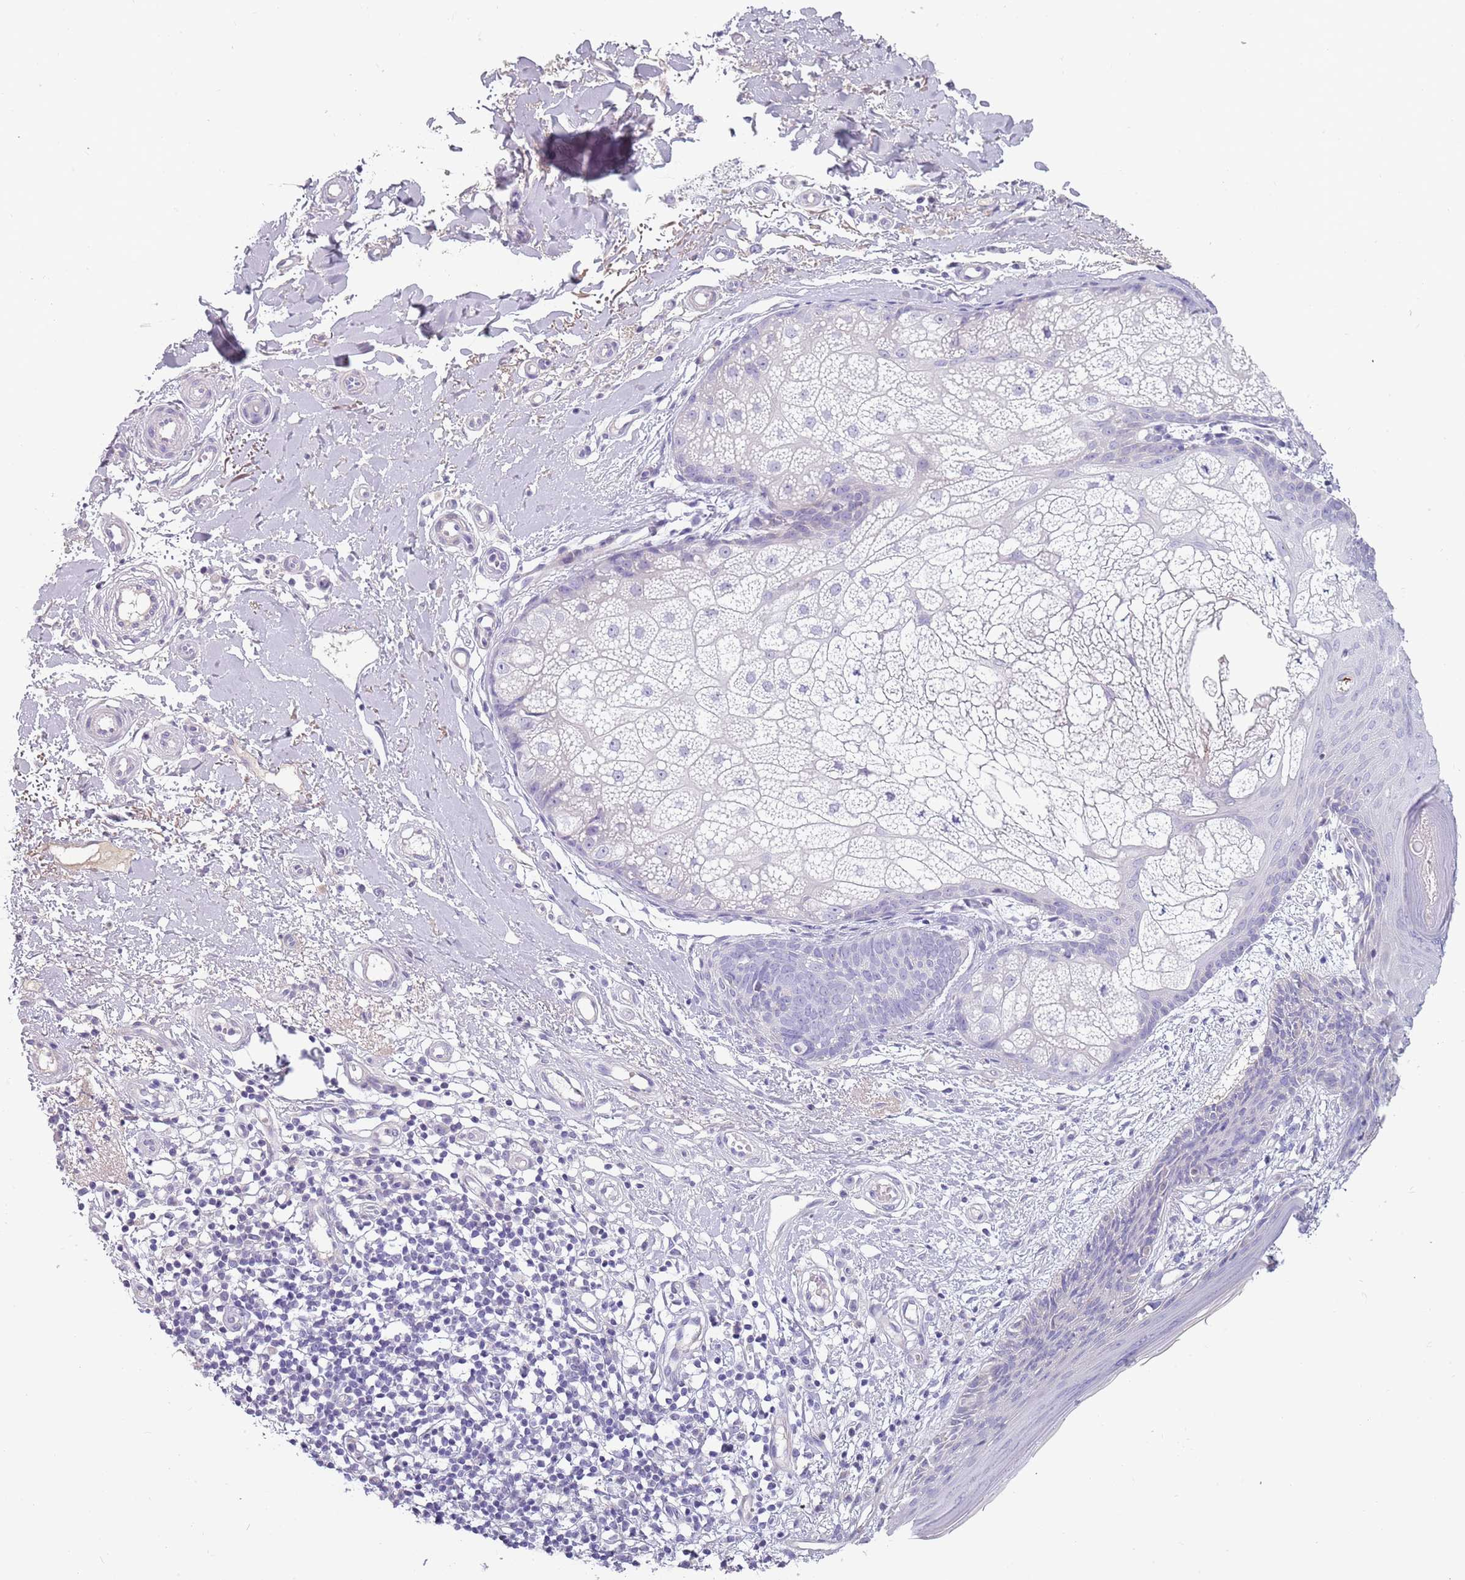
{"staining": {"intensity": "negative", "quantity": "none", "location": "none"}, "tissue": "skin cancer", "cell_type": "Tumor cells", "image_type": "cancer", "snomed": [{"axis": "morphology", "description": "Basal cell carcinoma"}, {"axis": "topography", "description": "Skin"}], "caption": "The photomicrograph displays no significant staining in tumor cells of skin basal cell carcinoma. Brightfield microscopy of immunohistochemistry (IHC) stained with DAB (3,3'-diaminobenzidine) (brown) and hematoxylin (blue), captured at high magnification.", "gene": "TNFRSF6B", "patient": {"sex": "male", "age": 78}}